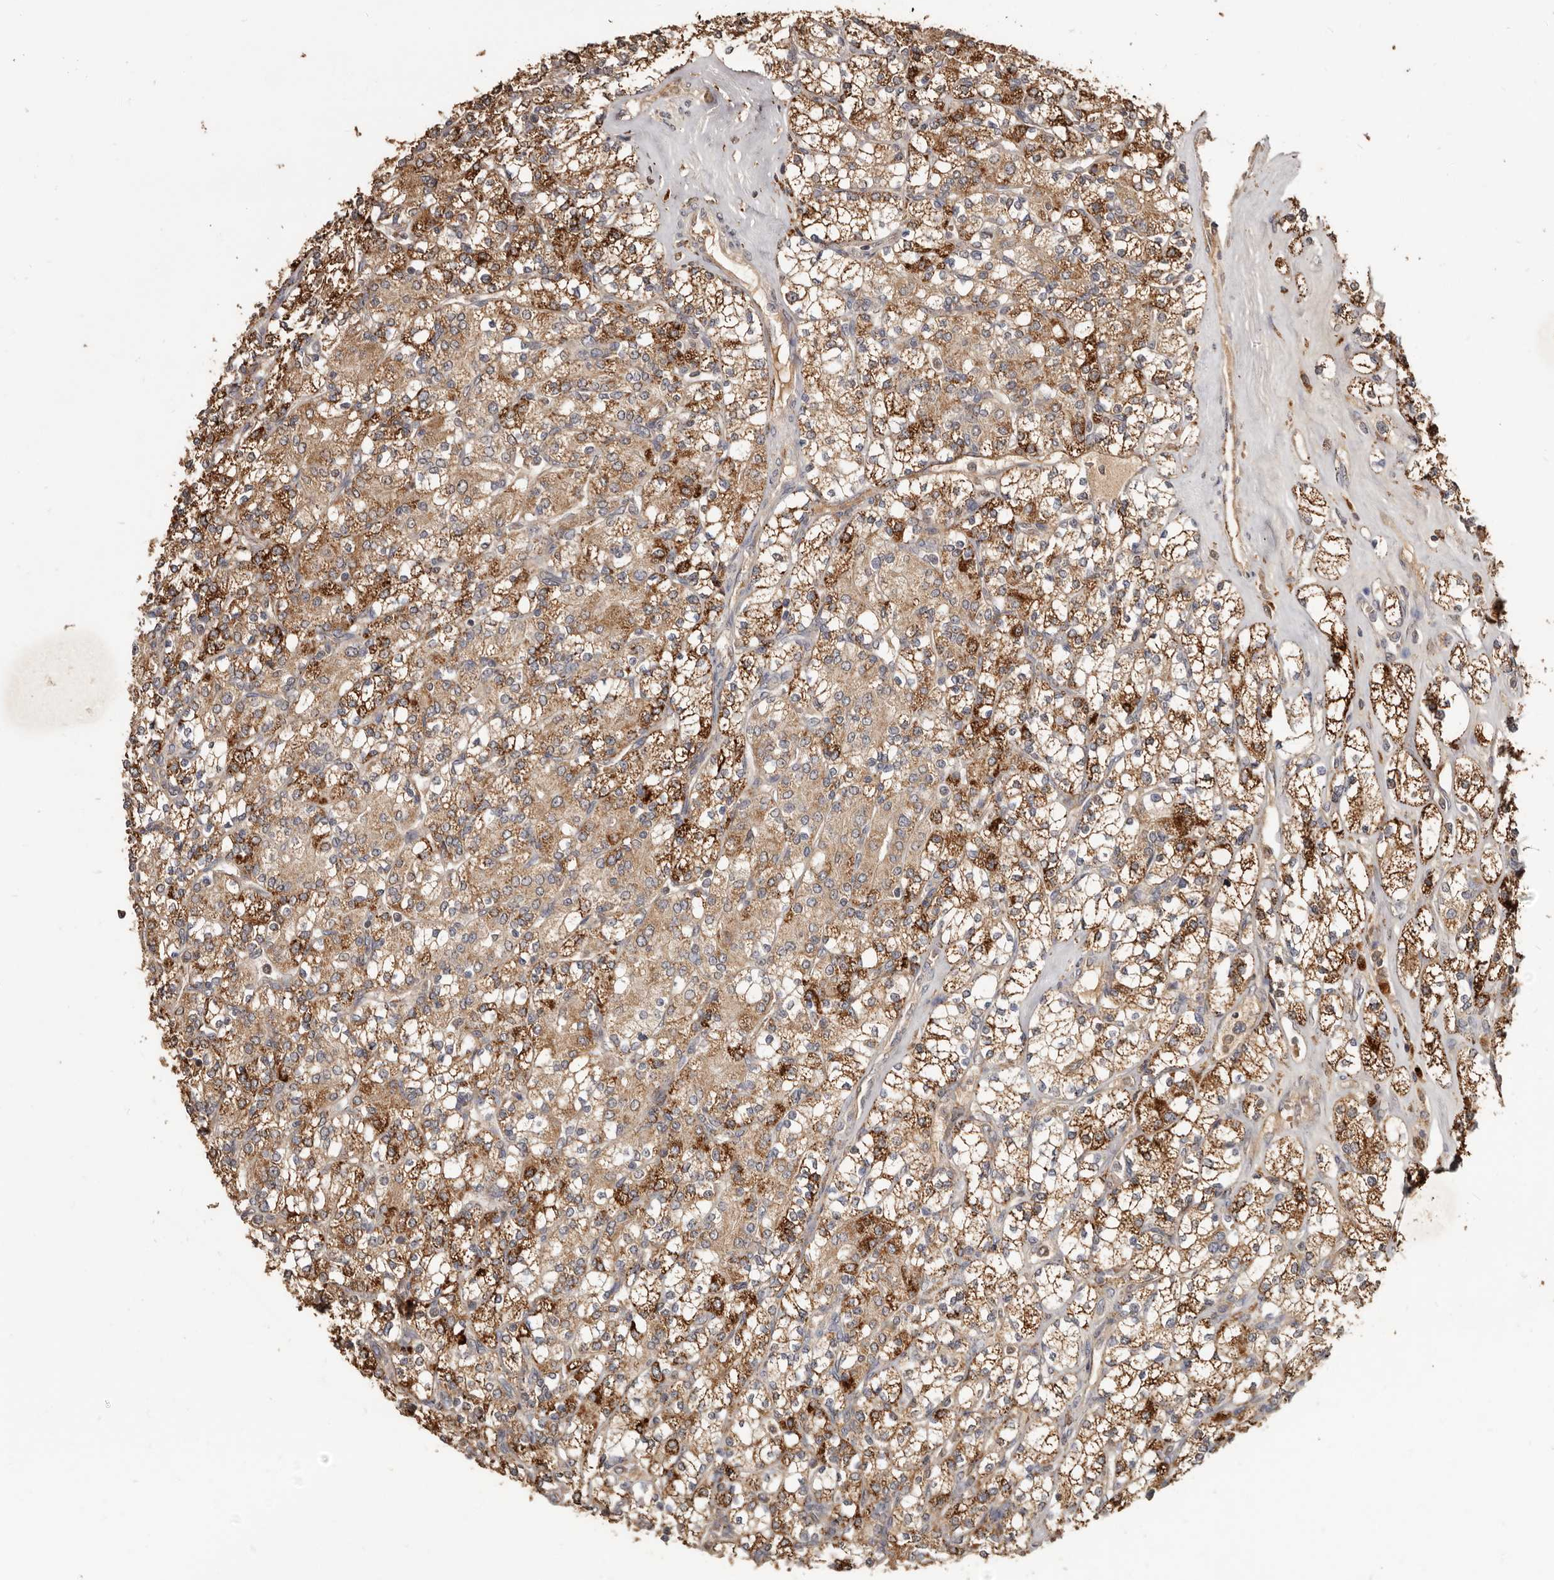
{"staining": {"intensity": "moderate", "quantity": "25%-75%", "location": "cytoplasmic/membranous"}, "tissue": "renal cancer", "cell_type": "Tumor cells", "image_type": "cancer", "snomed": [{"axis": "morphology", "description": "Adenocarcinoma, NOS"}, {"axis": "topography", "description": "Kidney"}], "caption": "Immunohistochemical staining of human renal cancer shows medium levels of moderate cytoplasmic/membranous protein staining in approximately 25%-75% of tumor cells.", "gene": "AKAP7", "patient": {"sex": "male", "age": 77}}